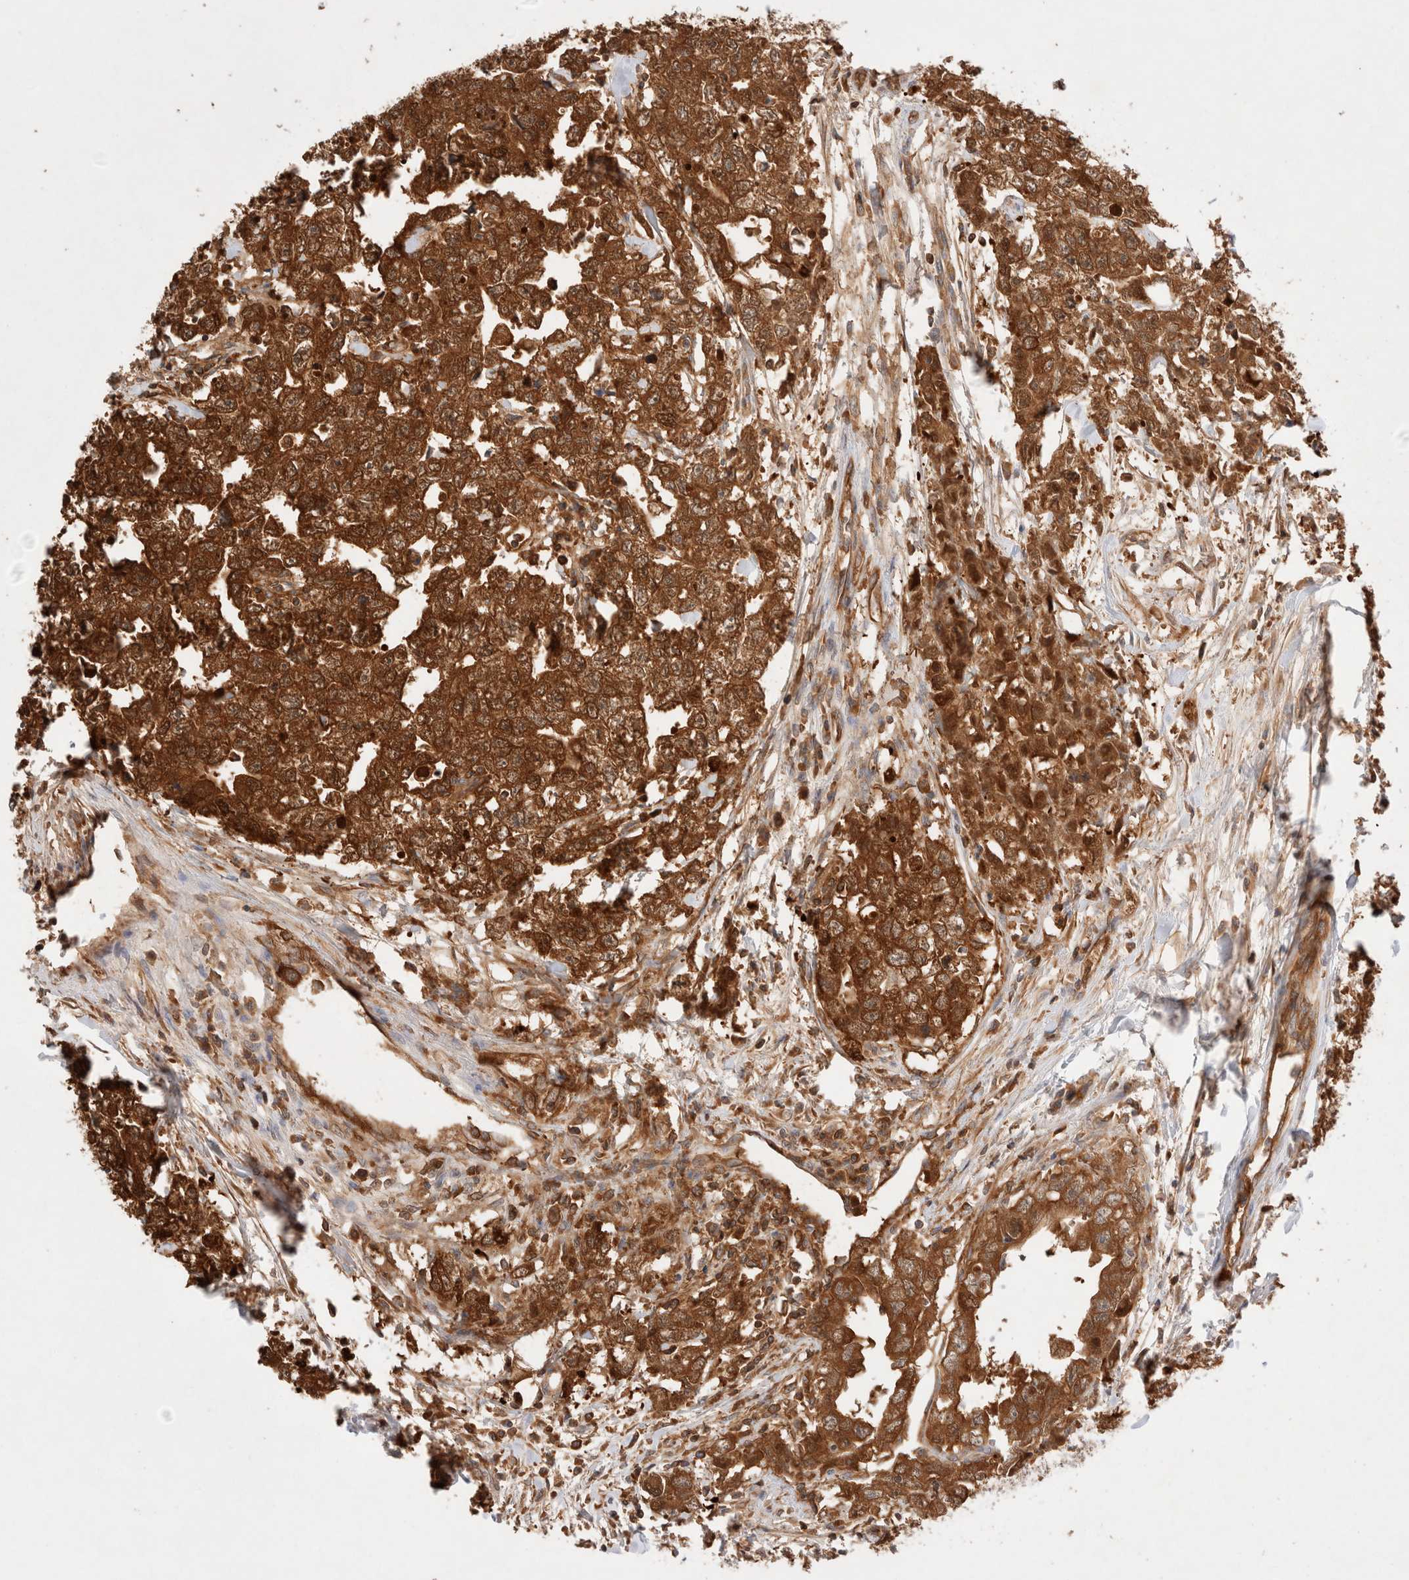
{"staining": {"intensity": "strong", "quantity": ">75%", "location": "cytoplasmic/membranous"}, "tissue": "testis cancer", "cell_type": "Tumor cells", "image_type": "cancer", "snomed": [{"axis": "morphology", "description": "Carcinoma, Embryonal, NOS"}, {"axis": "topography", "description": "Testis"}], "caption": "Protein expression analysis of testis cancer displays strong cytoplasmic/membranous staining in about >75% of tumor cells.", "gene": "STARD10", "patient": {"sex": "male", "age": 28}}